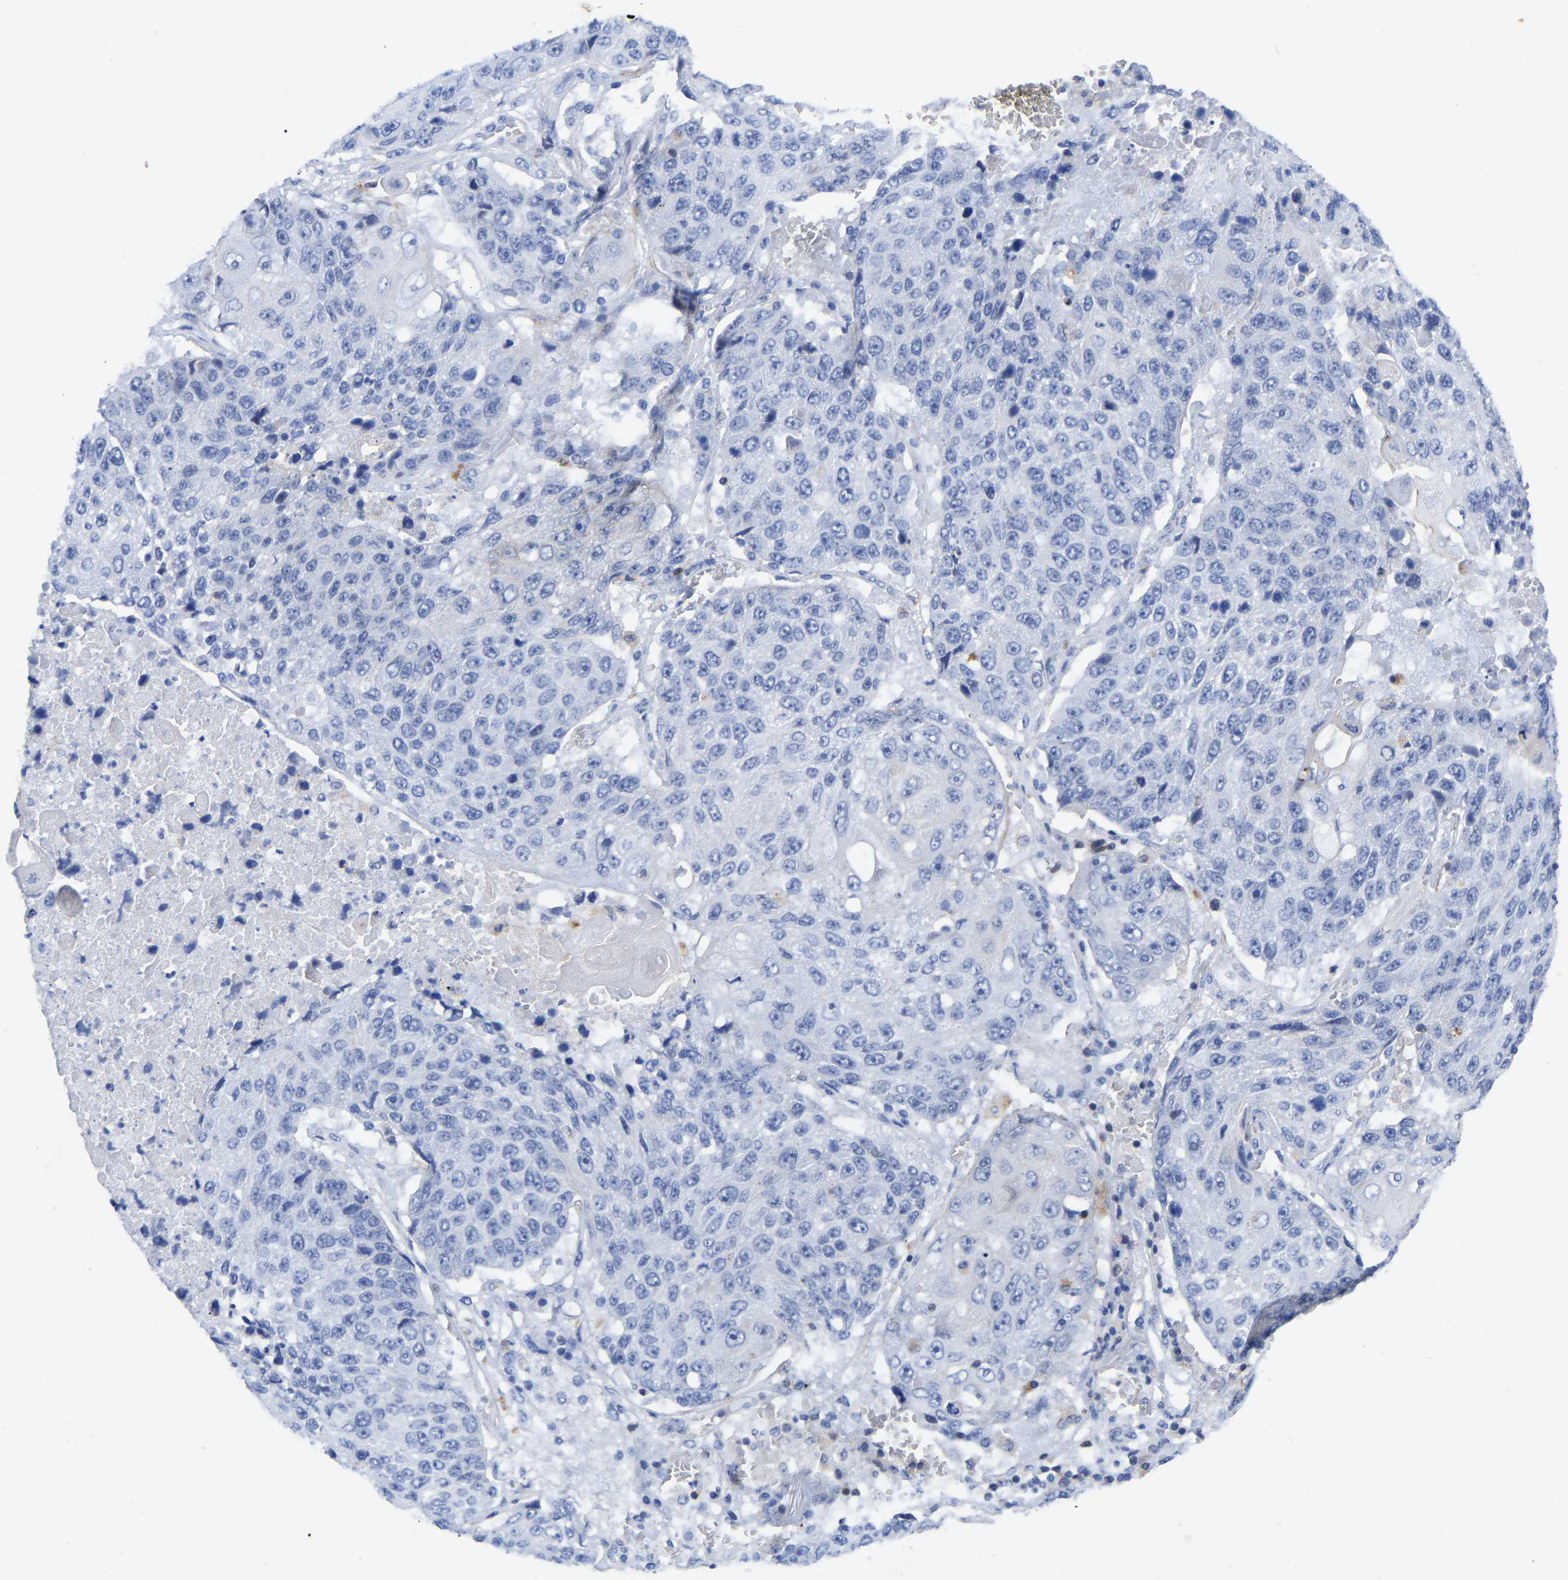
{"staining": {"intensity": "negative", "quantity": "none", "location": "none"}, "tissue": "lung cancer", "cell_type": "Tumor cells", "image_type": "cancer", "snomed": [{"axis": "morphology", "description": "Squamous cell carcinoma, NOS"}, {"axis": "topography", "description": "Lung"}], "caption": "IHC photomicrograph of human squamous cell carcinoma (lung) stained for a protein (brown), which shows no staining in tumor cells.", "gene": "PTPN7", "patient": {"sex": "male", "age": 61}}